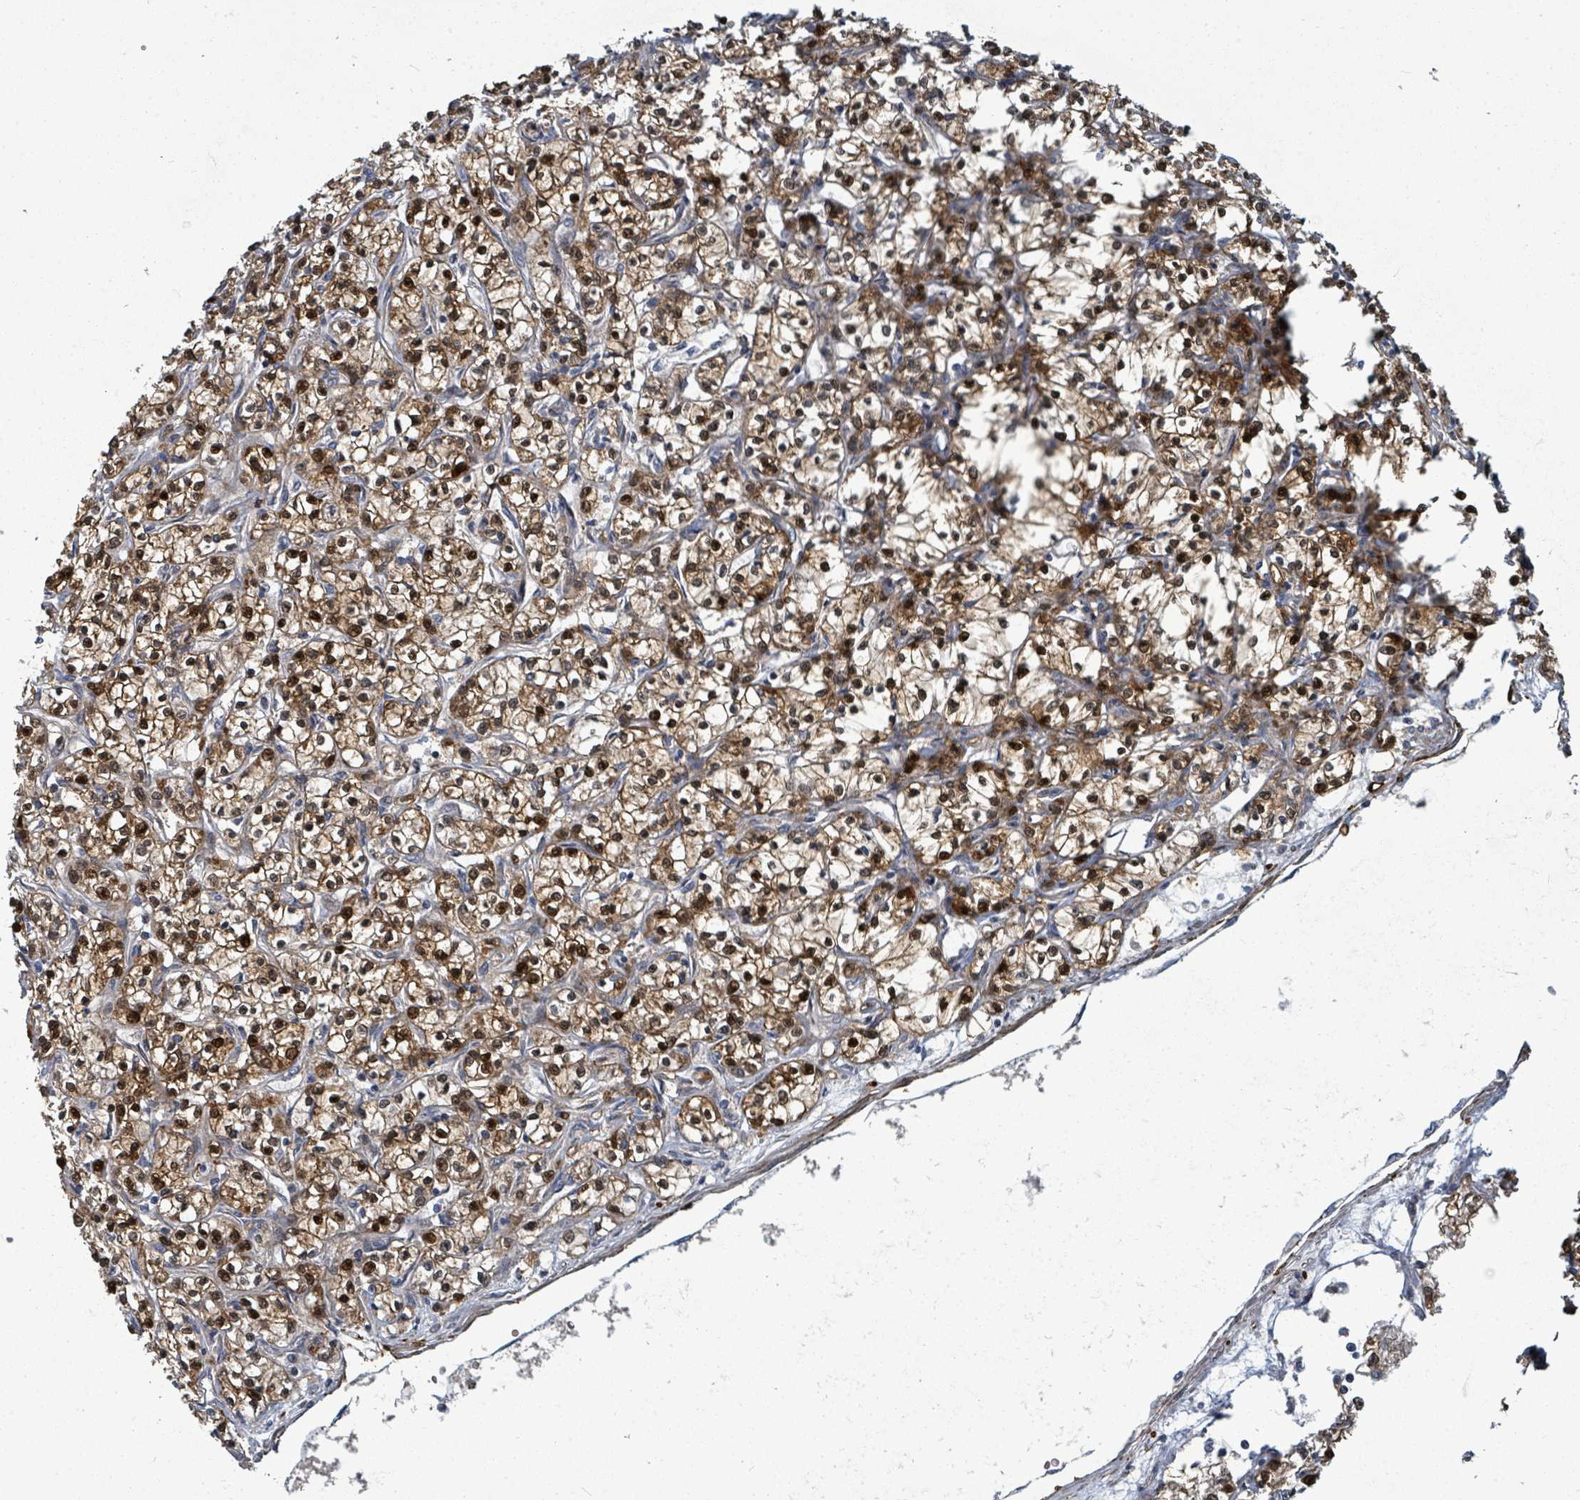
{"staining": {"intensity": "strong", "quantity": ">75%", "location": "cytoplasmic/membranous,nuclear"}, "tissue": "renal cancer", "cell_type": "Tumor cells", "image_type": "cancer", "snomed": [{"axis": "morphology", "description": "Adenocarcinoma, NOS"}, {"axis": "topography", "description": "Kidney"}], "caption": "Strong cytoplasmic/membranous and nuclear staining for a protein is appreciated in about >75% of tumor cells of renal cancer (adenocarcinoma) using IHC.", "gene": "TRDMT1", "patient": {"sex": "female", "age": 59}}